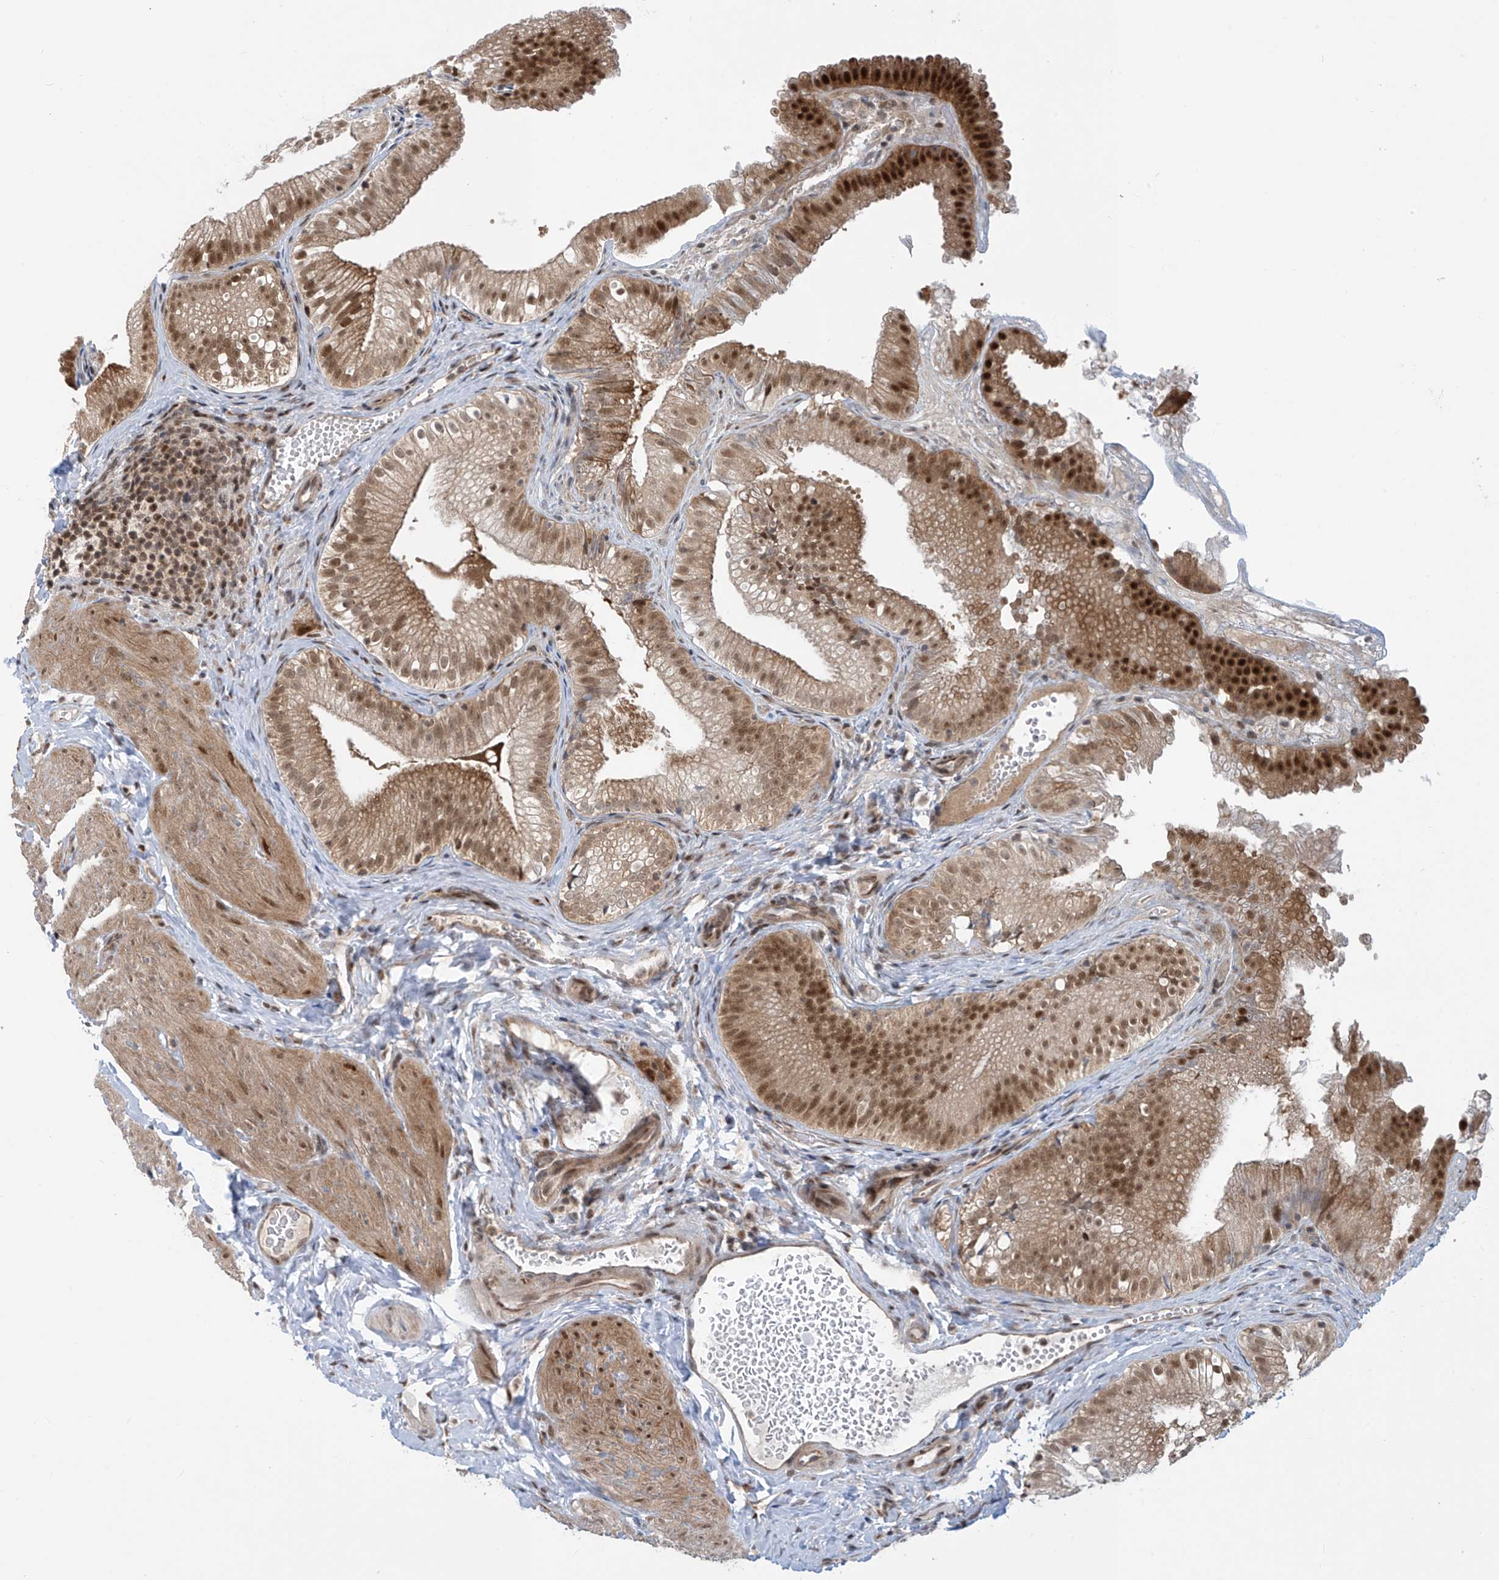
{"staining": {"intensity": "strong", "quantity": "25%-75%", "location": "cytoplasmic/membranous,nuclear"}, "tissue": "gallbladder", "cell_type": "Glandular cells", "image_type": "normal", "snomed": [{"axis": "morphology", "description": "Normal tissue, NOS"}, {"axis": "topography", "description": "Gallbladder"}], "caption": "Immunohistochemistry (DAB) staining of unremarkable human gallbladder exhibits strong cytoplasmic/membranous,nuclear protein positivity in approximately 25%-75% of glandular cells. (brown staining indicates protein expression, while blue staining denotes nuclei).", "gene": "LAGE3", "patient": {"sex": "female", "age": 30}}